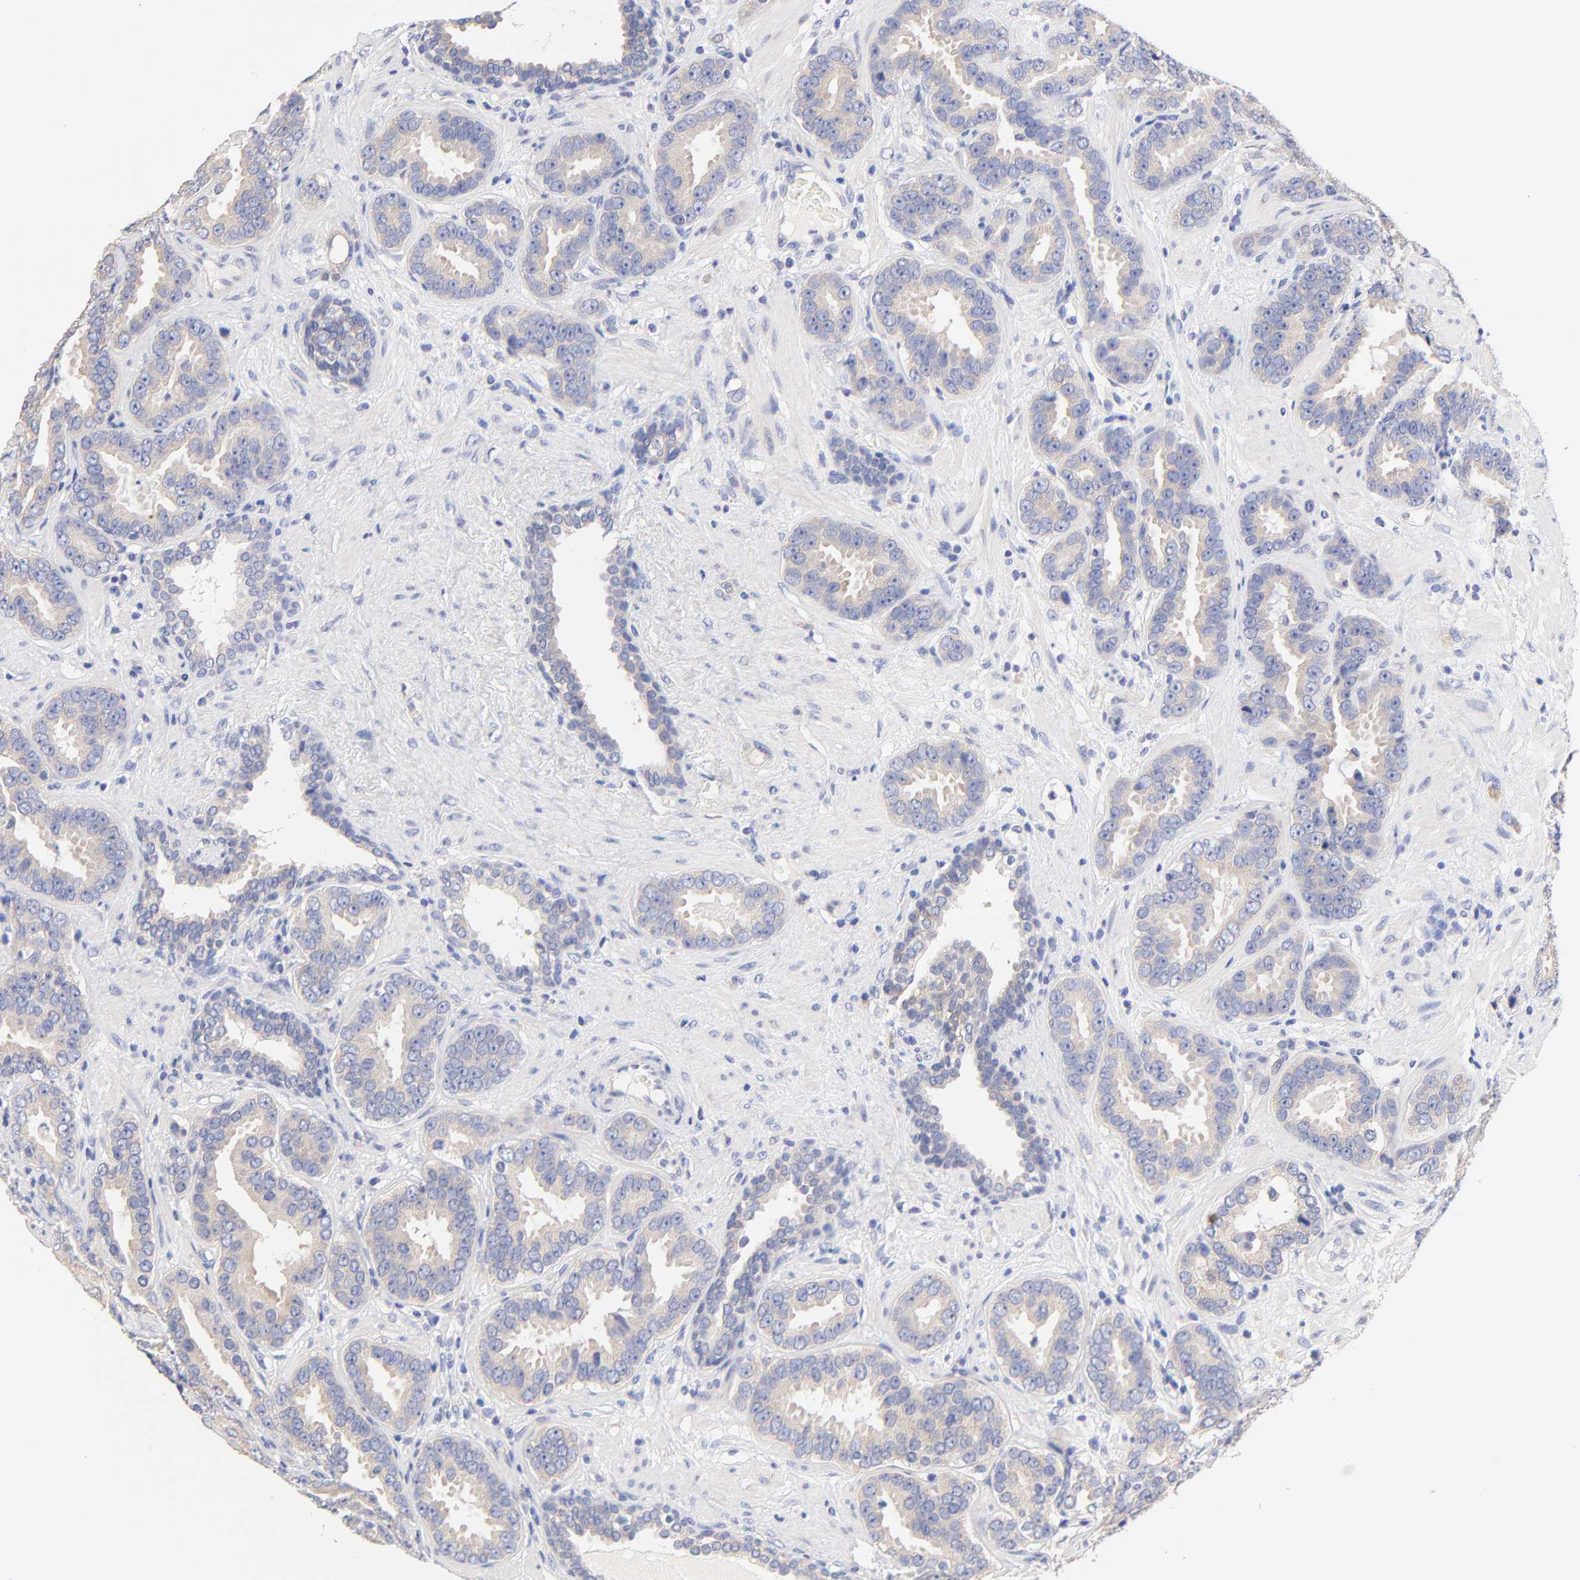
{"staining": {"intensity": "weak", "quantity": ">75%", "location": "cytoplasmic/membranous"}, "tissue": "prostate cancer", "cell_type": "Tumor cells", "image_type": "cancer", "snomed": [{"axis": "morphology", "description": "Adenocarcinoma, Low grade"}, {"axis": "topography", "description": "Prostate"}], "caption": "This micrograph reveals IHC staining of prostate cancer, with low weak cytoplasmic/membranous staining in approximately >75% of tumor cells.", "gene": "TNFRSF13C", "patient": {"sex": "male", "age": 59}}